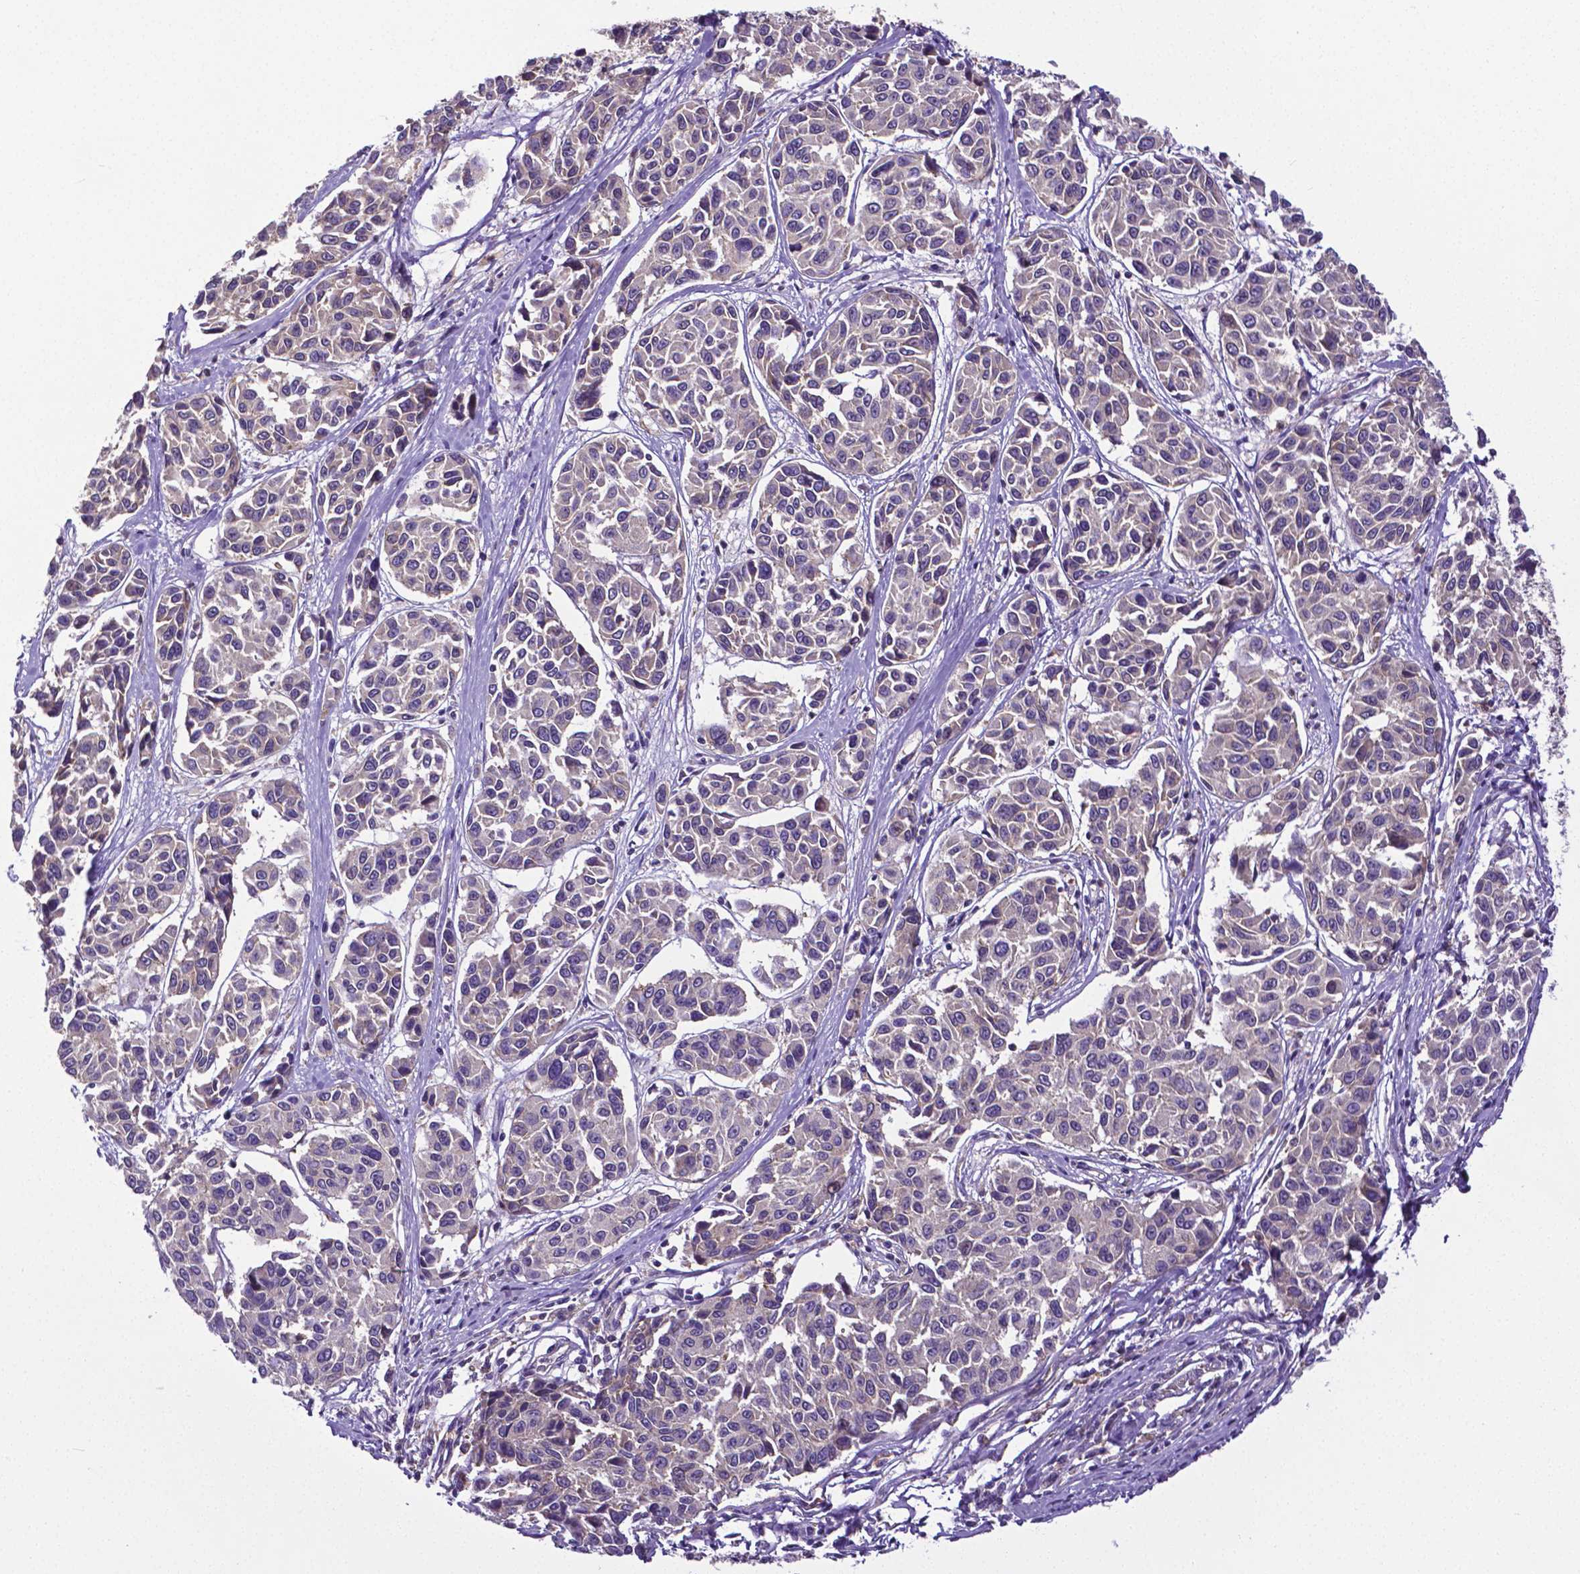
{"staining": {"intensity": "weak", "quantity": "<25%", "location": "cytoplasmic/membranous"}, "tissue": "melanoma", "cell_type": "Tumor cells", "image_type": "cancer", "snomed": [{"axis": "morphology", "description": "Malignant melanoma, NOS"}, {"axis": "topography", "description": "Skin"}], "caption": "This is an IHC image of human melanoma. There is no positivity in tumor cells.", "gene": "DICER1", "patient": {"sex": "female", "age": 66}}